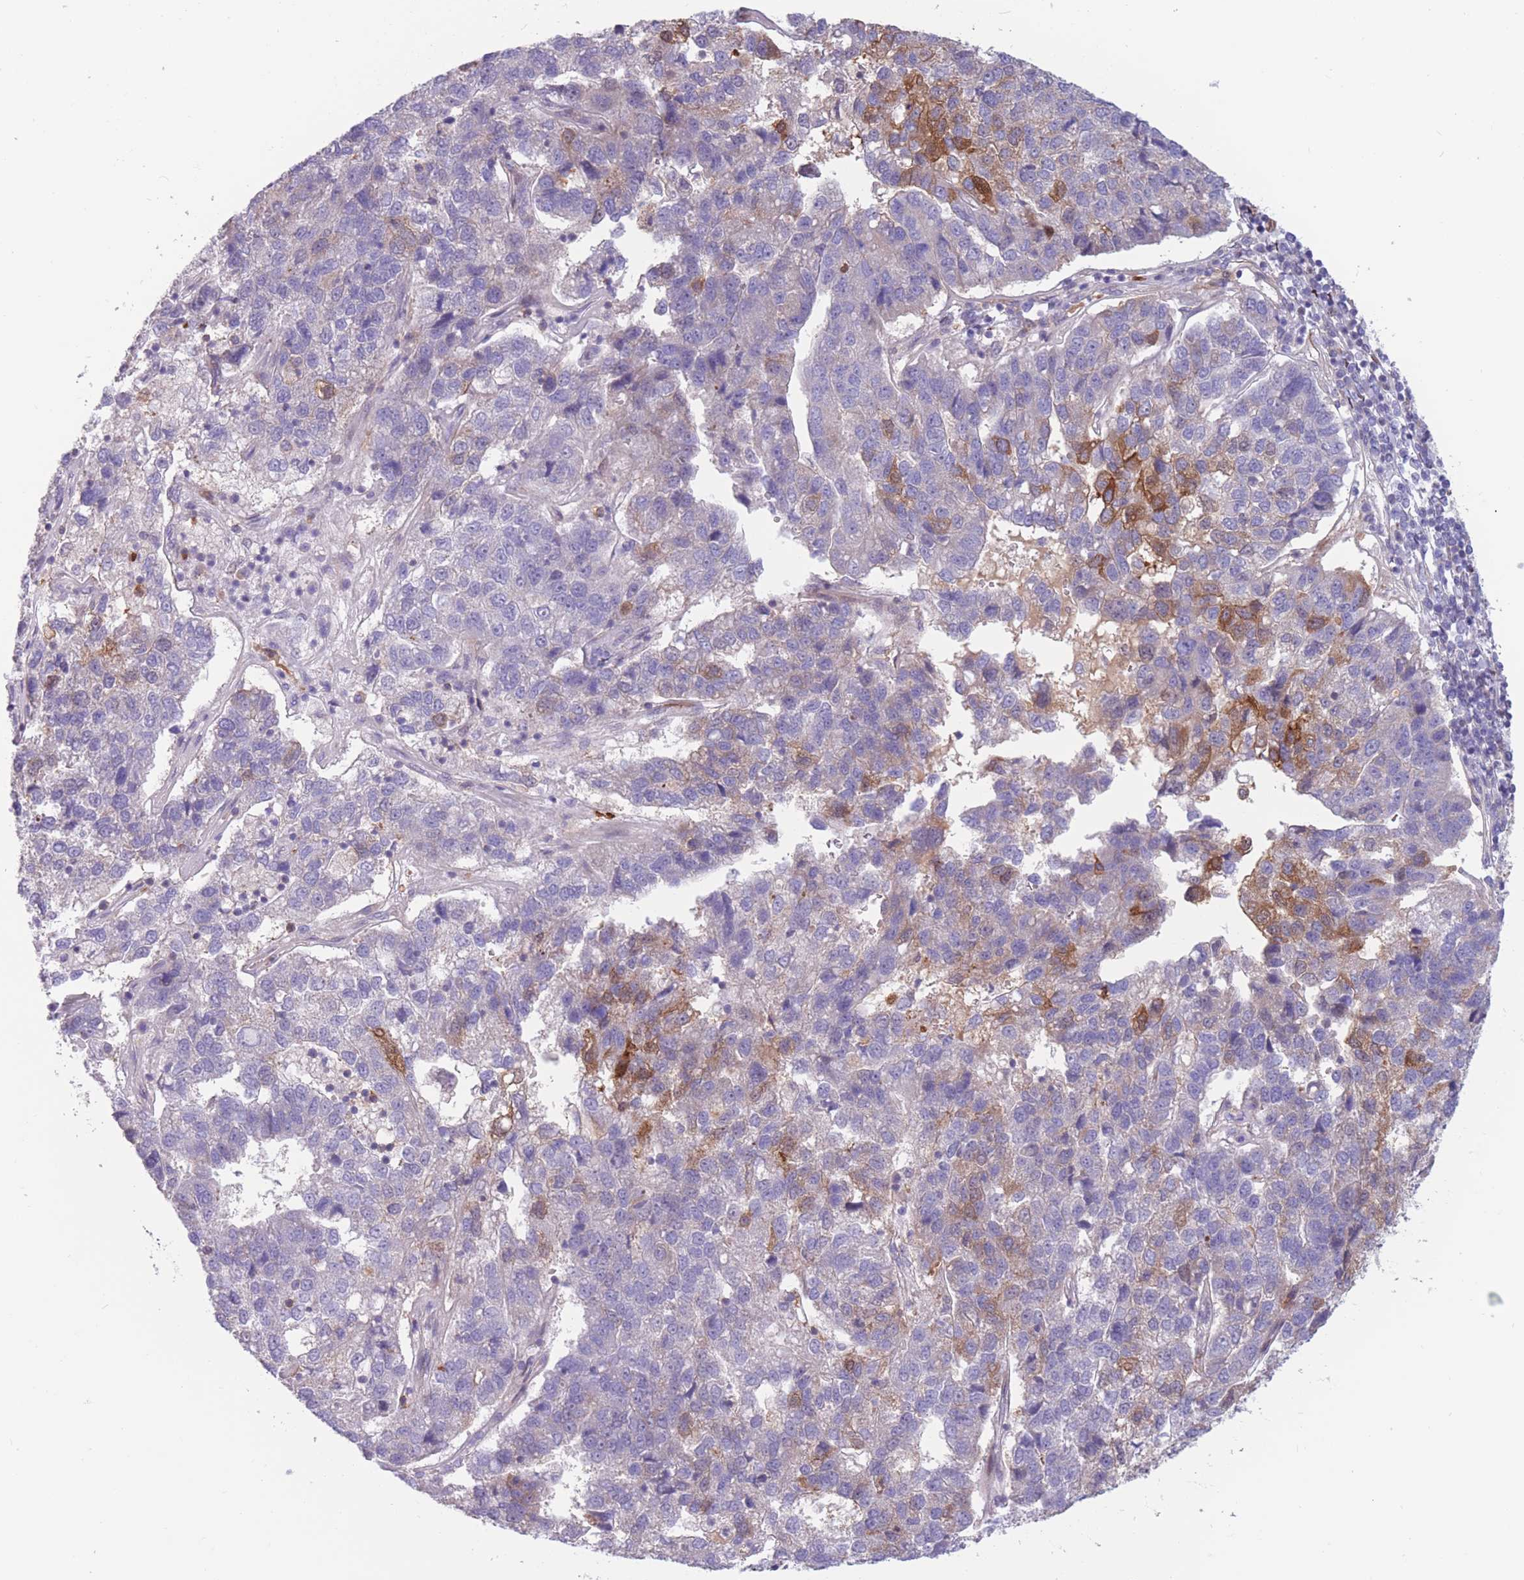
{"staining": {"intensity": "moderate", "quantity": "<25%", "location": "cytoplasmic/membranous"}, "tissue": "pancreatic cancer", "cell_type": "Tumor cells", "image_type": "cancer", "snomed": [{"axis": "morphology", "description": "Adenocarcinoma, NOS"}, {"axis": "topography", "description": "Pancreas"}], "caption": "An image of human pancreatic adenocarcinoma stained for a protein reveals moderate cytoplasmic/membranous brown staining in tumor cells. (DAB IHC, brown staining for protein, blue staining for nuclei).", "gene": "PDE4A", "patient": {"sex": "female", "age": 61}}